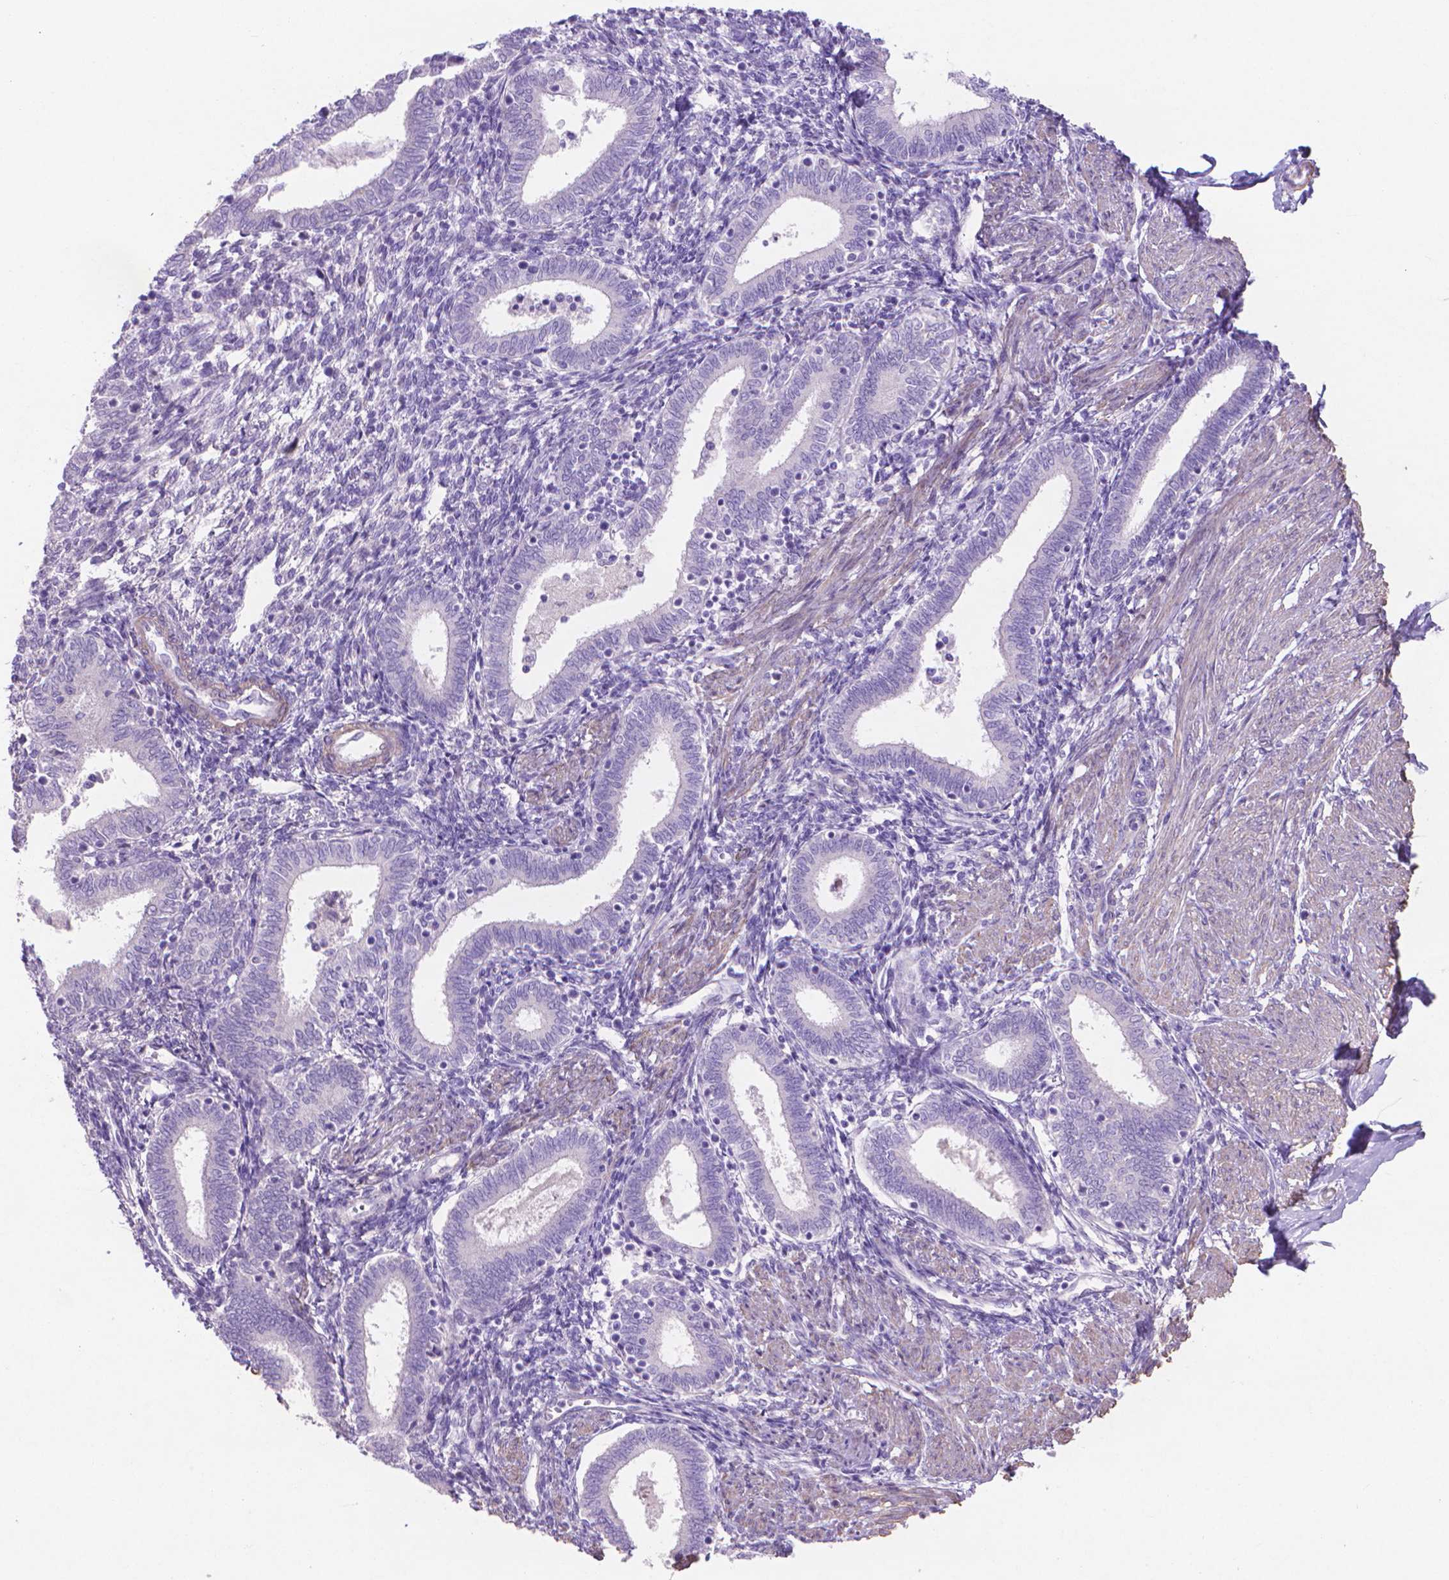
{"staining": {"intensity": "negative", "quantity": "none", "location": "none"}, "tissue": "endometrium", "cell_type": "Cells in endometrial stroma", "image_type": "normal", "snomed": [{"axis": "morphology", "description": "Normal tissue, NOS"}, {"axis": "topography", "description": "Endometrium"}], "caption": "An IHC image of unremarkable endometrium is shown. There is no staining in cells in endometrial stroma of endometrium.", "gene": "AQP10", "patient": {"sex": "female", "age": 42}}